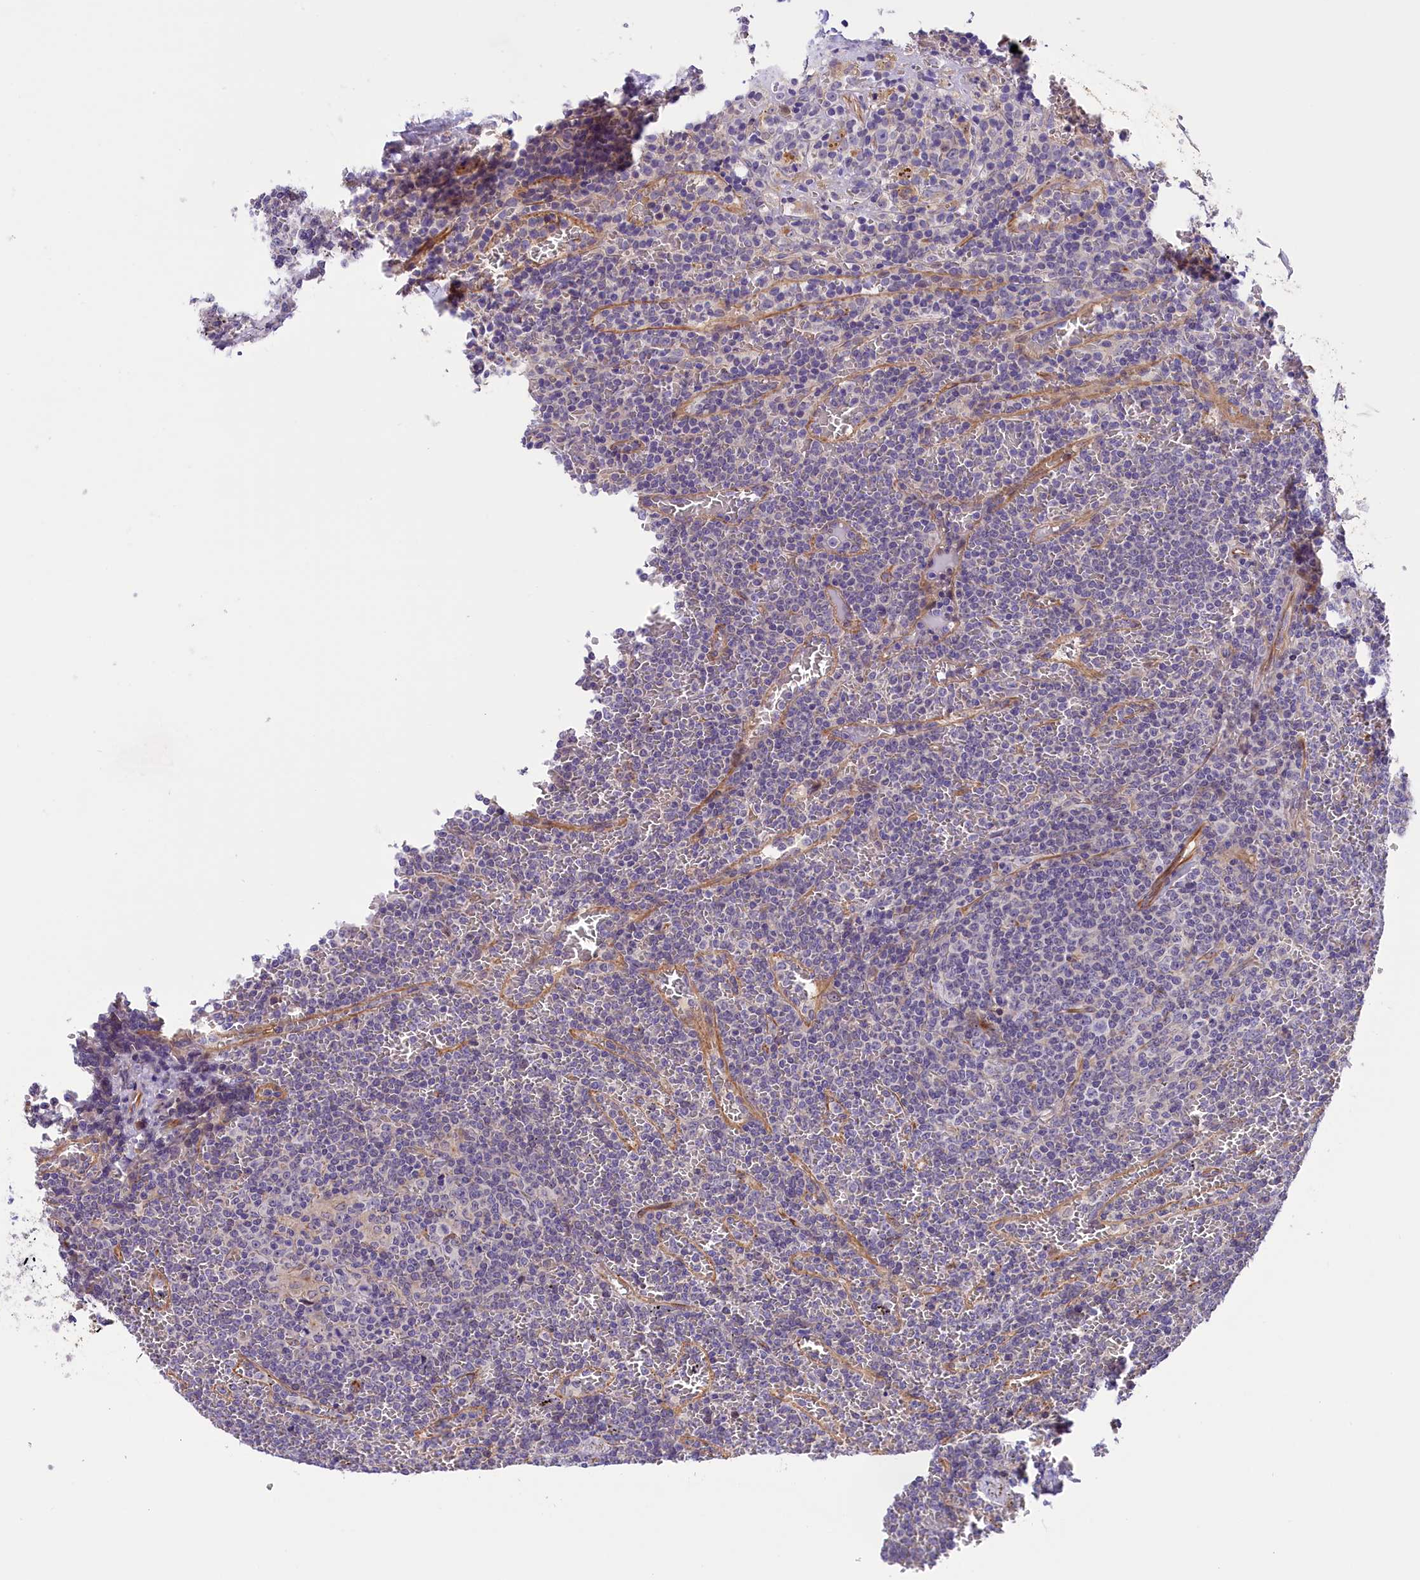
{"staining": {"intensity": "negative", "quantity": "none", "location": "none"}, "tissue": "lymphoma", "cell_type": "Tumor cells", "image_type": "cancer", "snomed": [{"axis": "morphology", "description": "Malignant lymphoma, non-Hodgkin's type, Low grade"}, {"axis": "topography", "description": "Spleen"}], "caption": "The histopathology image shows no significant staining in tumor cells of malignant lymphoma, non-Hodgkin's type (low-grade).", "gene": "CCDC32", "patient": {"sex": "female", "age": 19}}